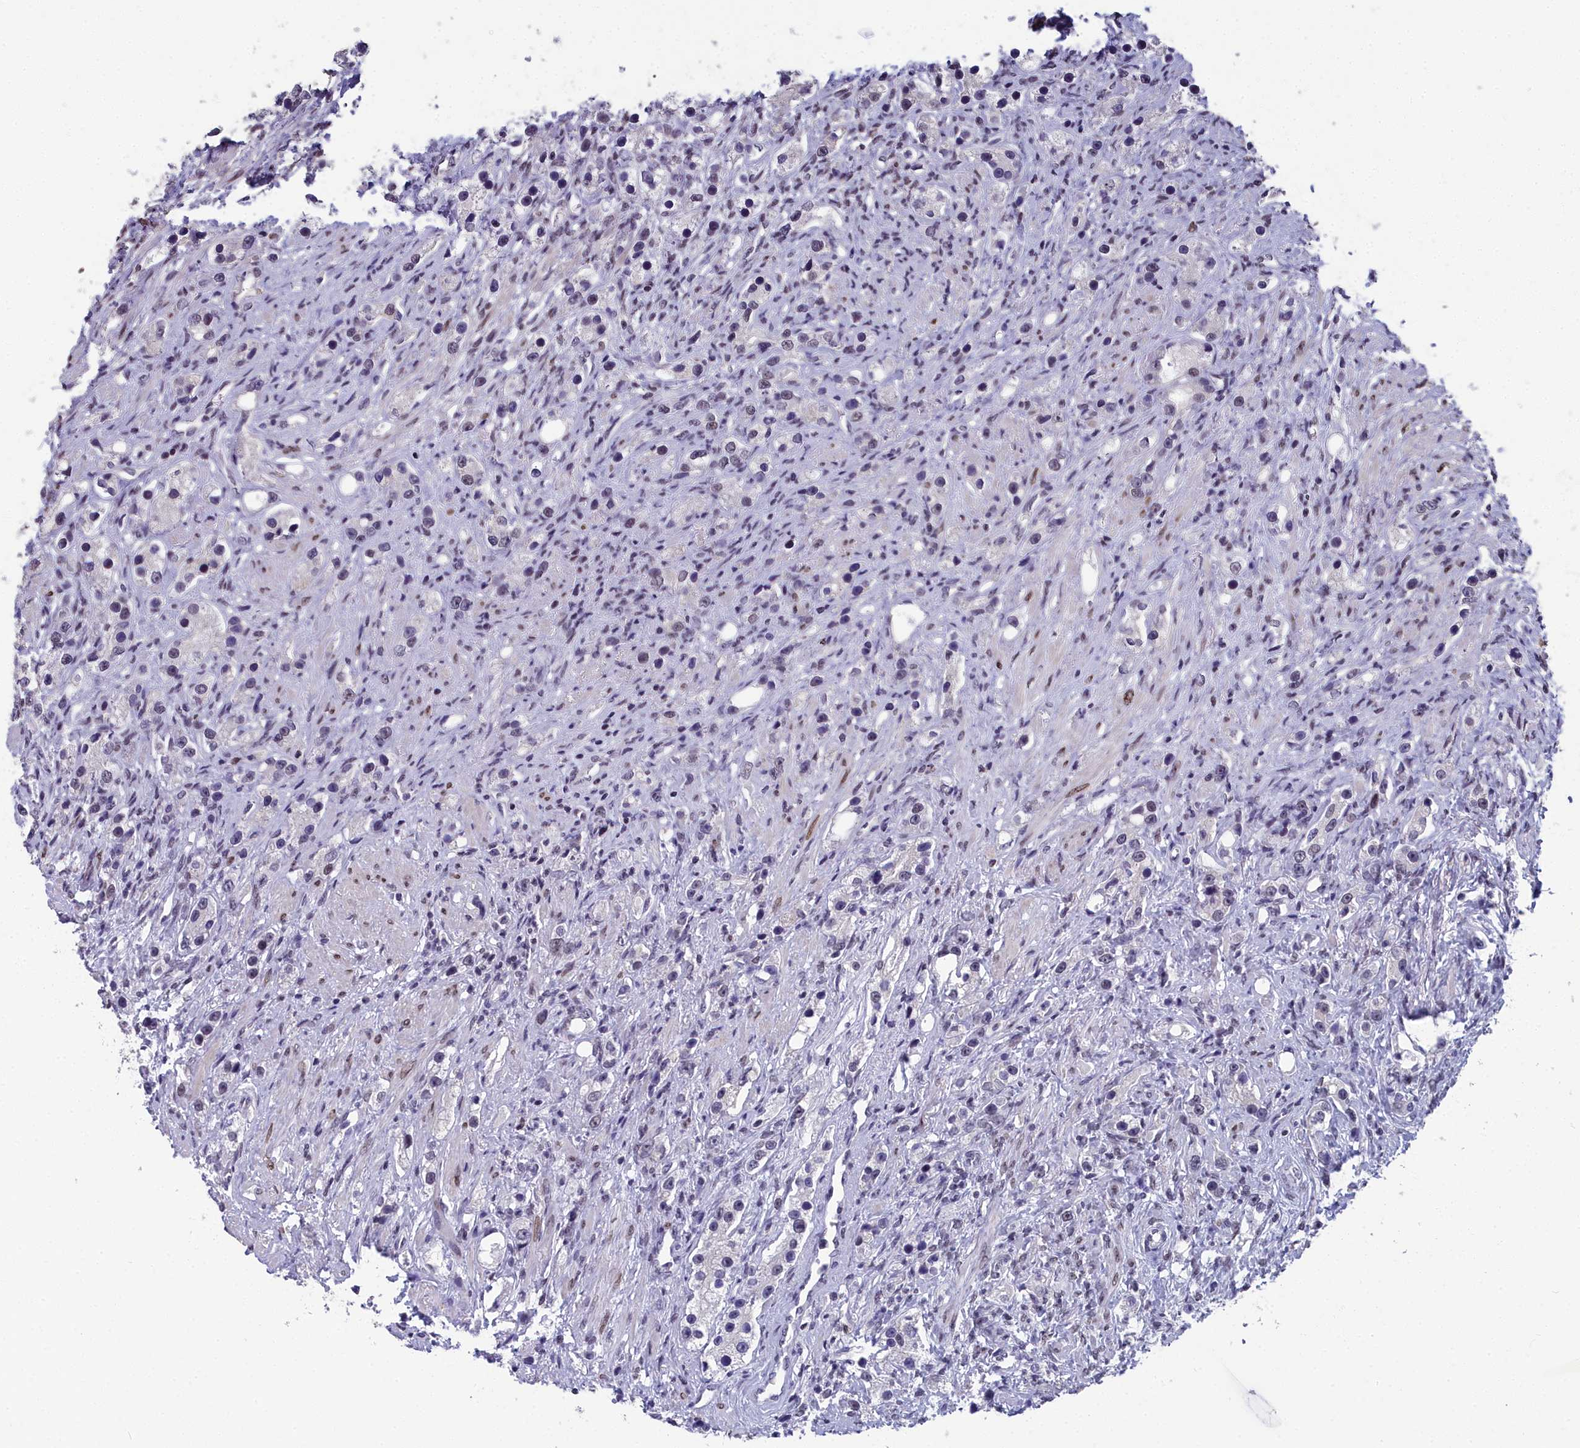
{"staining": {"intensity": "negative", "quantity": "none", "location": "none"}, "tissue": "prostate cancer", "cell_type": "Tumor cells", "image_type": "cancer", "snomed": [{"axis": "morphology", "description": "Adenocarcinoma, High grade"}, {"axis": "topography", "description": "Prostate"}], "caption": "Photomicrograph shows no protein expression in tumor cells of high-grade adenocarcinoma (prostate) tissue. (IHC, brightfield microscopy, high magnification).", "gene": "CCDC97", "patient": {"sex": "male", "age": 63}}